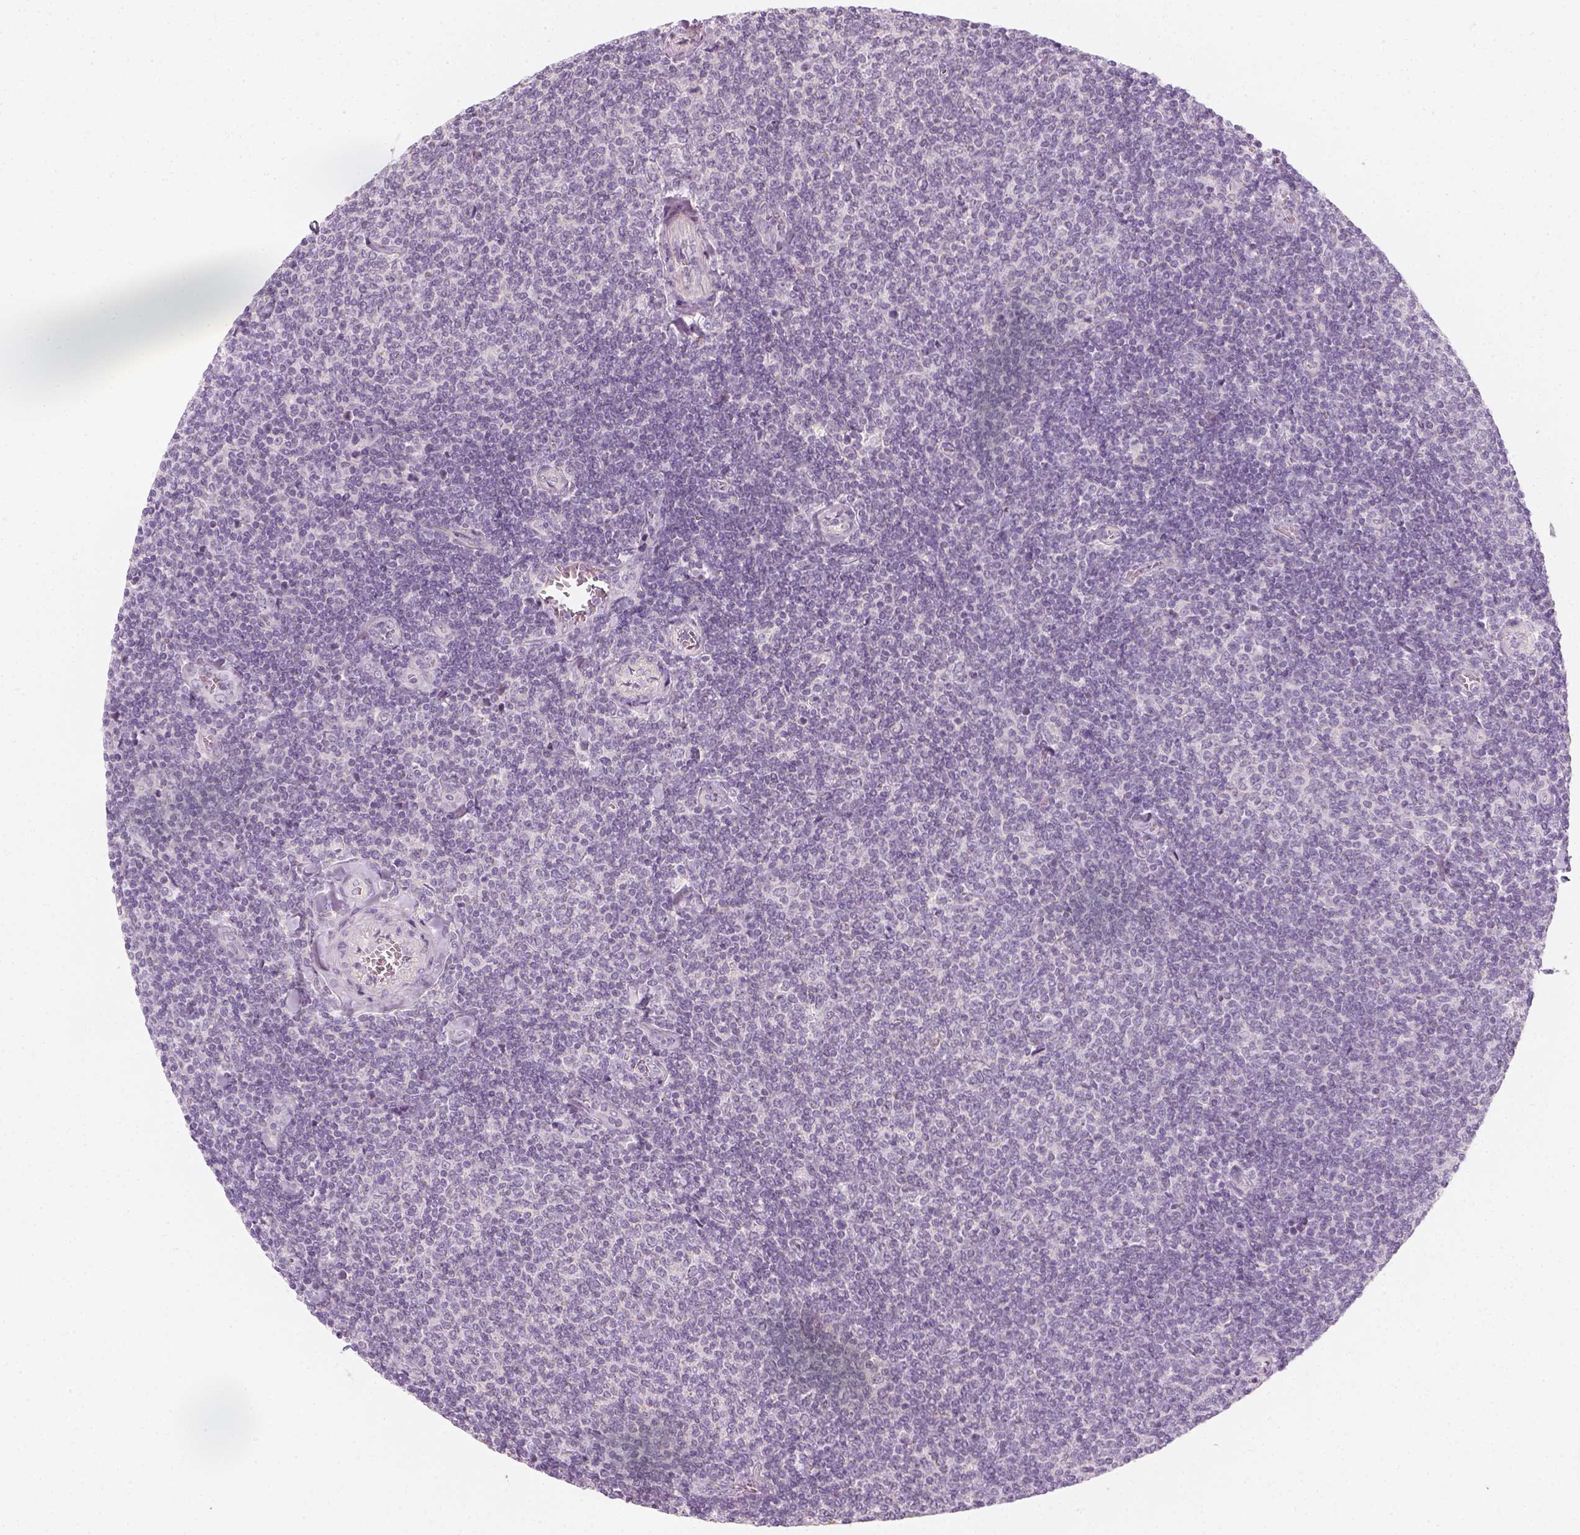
{"staining": {"intensity": "negative", "quantity": "none", "location": "none"}, "tissue": "lymphoma", "cell_type": "Tumor cells", "image_type": "cancer", "snomed": [{"axis": "morphology", "description": "Malignant lymphoma, non-Hodgkin's type, Low grade"}, {"axis": "topography", "description": "Lymph node"}], "caption": "Tumor cells show no significant positivity in lymphoma. (DAB (3,3'-diaminobenzidine) immunohistochemistry (IHC), high magnification).", "gene": "PRAME", "patient": {"sex": "male", "age": 52}}